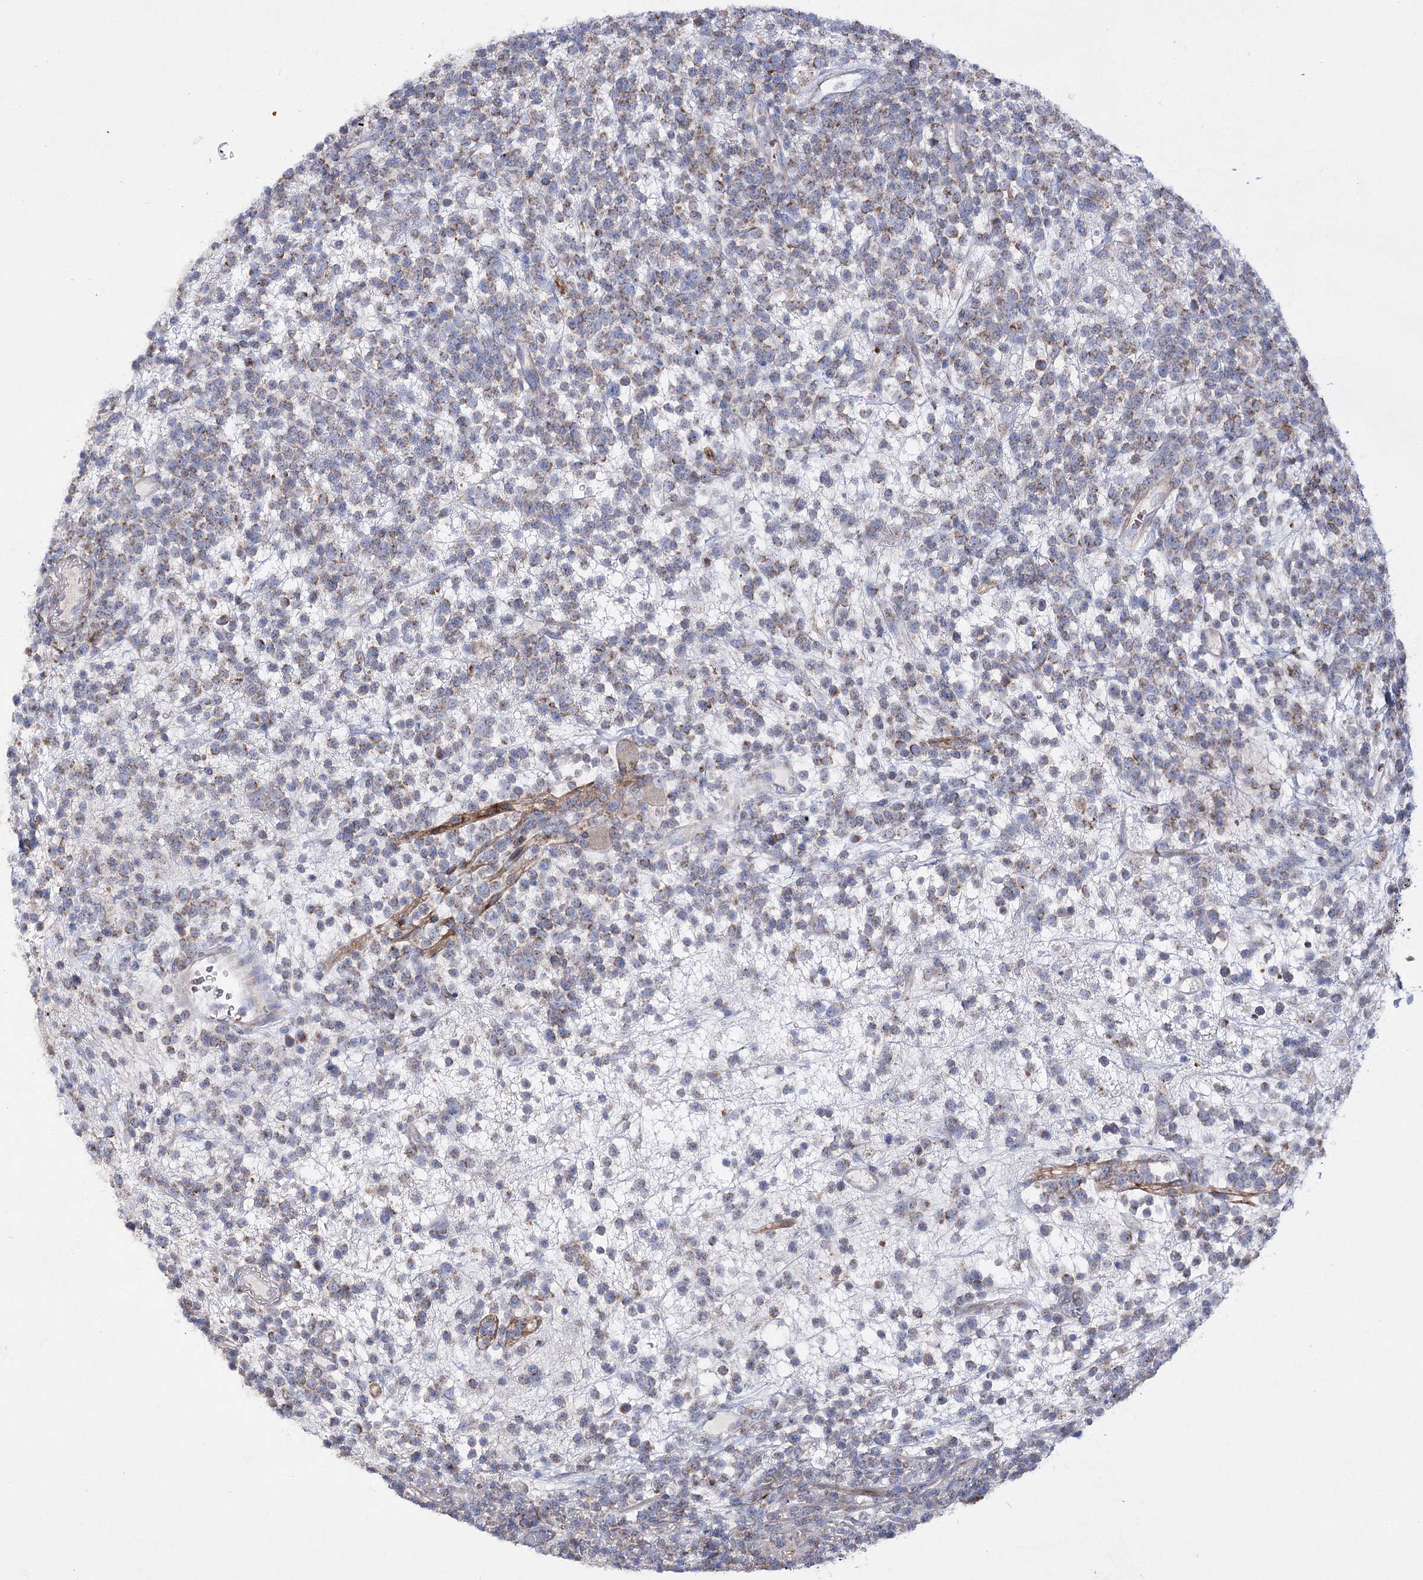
{"staining": {"intensity": "moderate", "quantity": ">75%", "location": "cytoplasmic/membranous"}, "tissue": "lymphoma", "cell_type": "Tumor cells", "image_type": "cancer", "snomed": [{"axis": "morphology", "description": "Malignant lymphoma, non-Hodgkin's type, High grade"}, {"axis": "topography", "description": "Colon"}], "caption": "Lymphoma was stained to show a protein in brown. There is medium levels of moderate cytoplasmic/membranous staining in approximately >75% of tumor cells.", "gene": "COX15", "patient": {"sex": "female", "age": 53}}